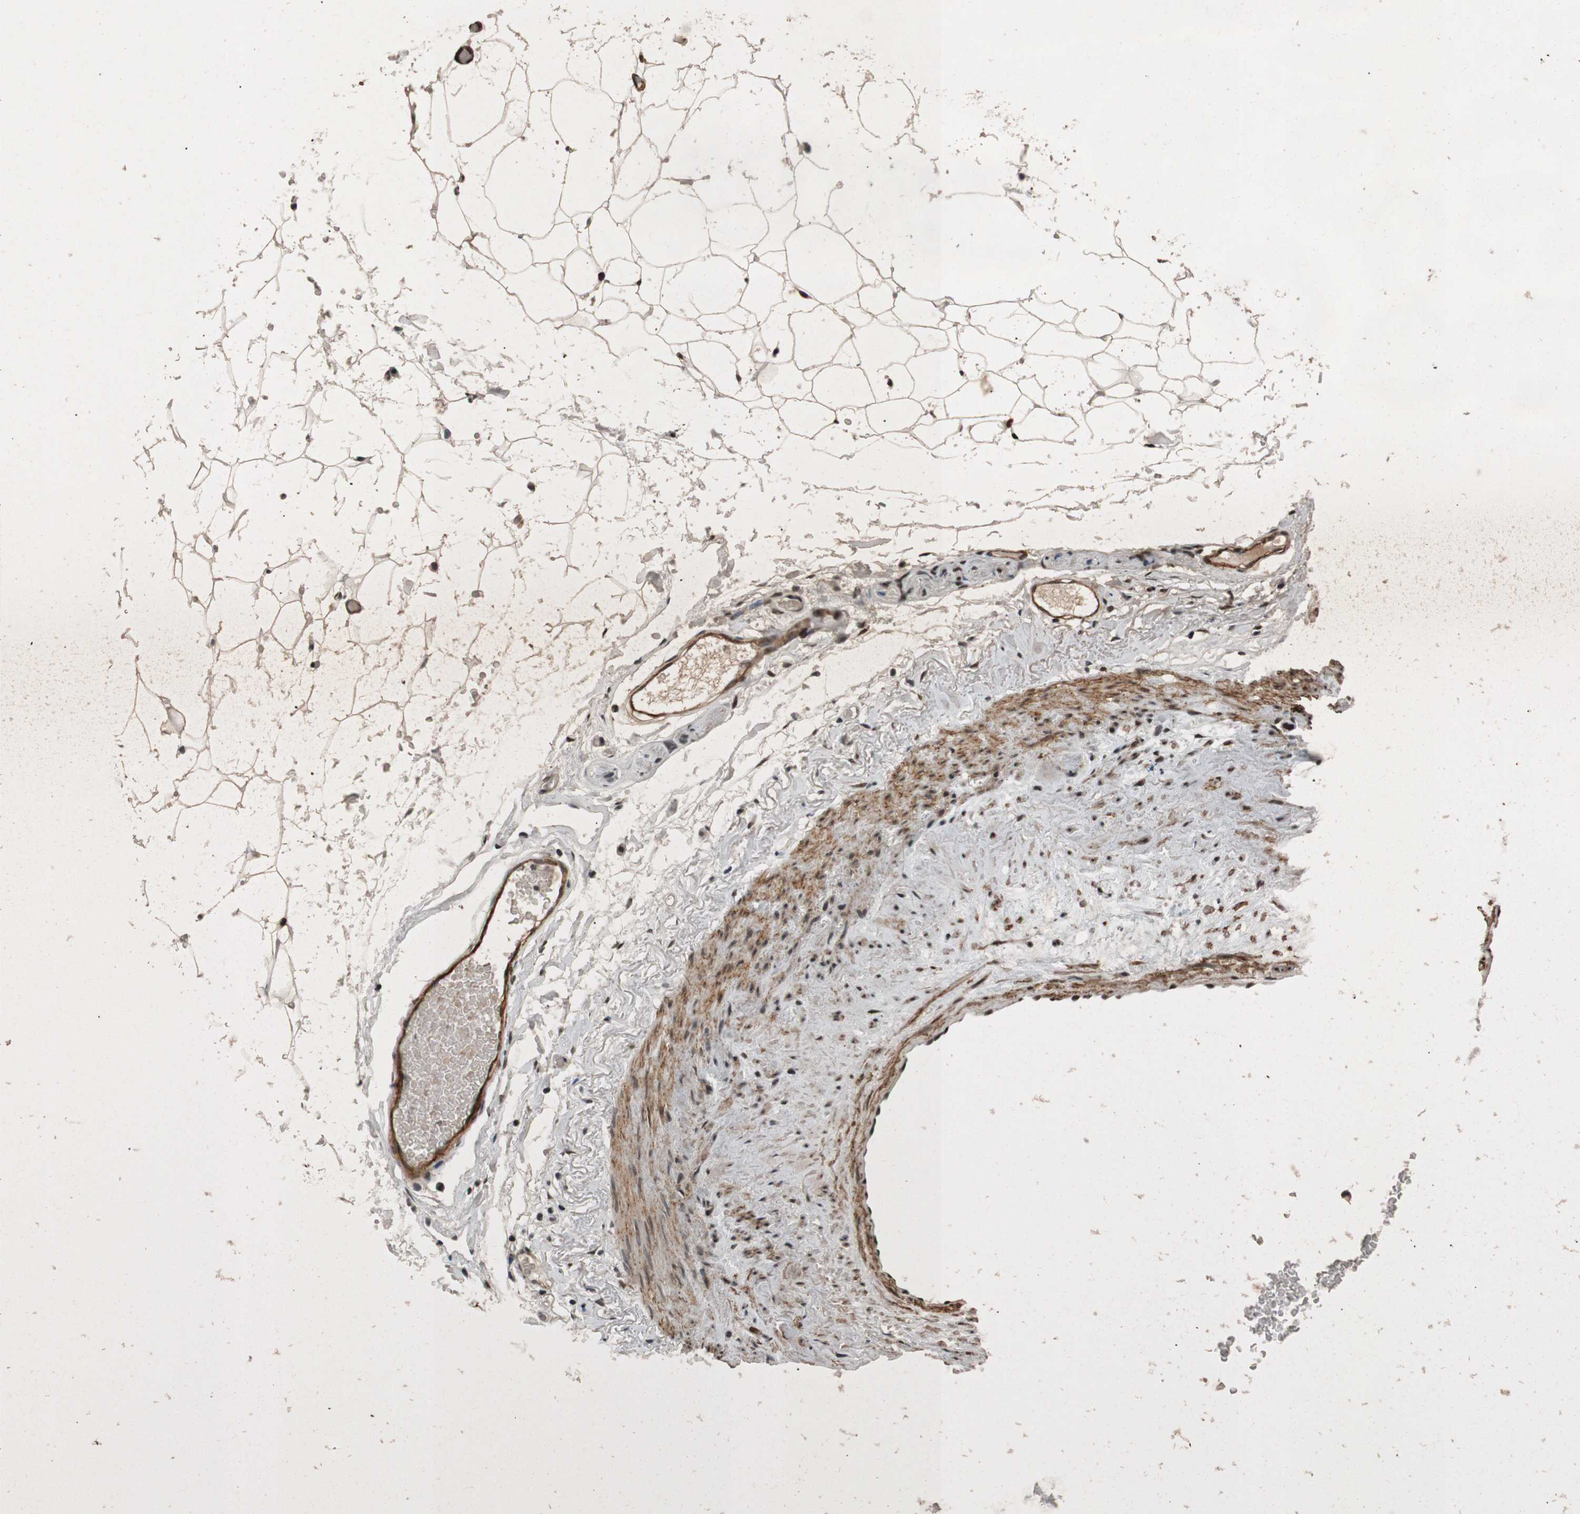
{"staining": {"intensity": "strong", "quantity": ">75%", "location": "nuclear"}, "tissue": "adipose tissue", "cell_type": "Adipocytes", "image_type": "normal", "snomed": [{"axis": "morphology", "description": "Normal tissue, NOS"}, {"axis": "topography", "description": "Breast"}, {"axis": "topography", "description": "Soft tissue"}], "caption": "Immunohistochemistry (IHC) photomicrograph of unremarkable adipose tissue: adipose tissue stained using IHC shows high levels of strong protein expression localized specifically in the nuclear of adipocytes, appearing as a nuclear brown color.", "gene": "HEXIM1", "patient": {"sex": "female", "age": 75}}